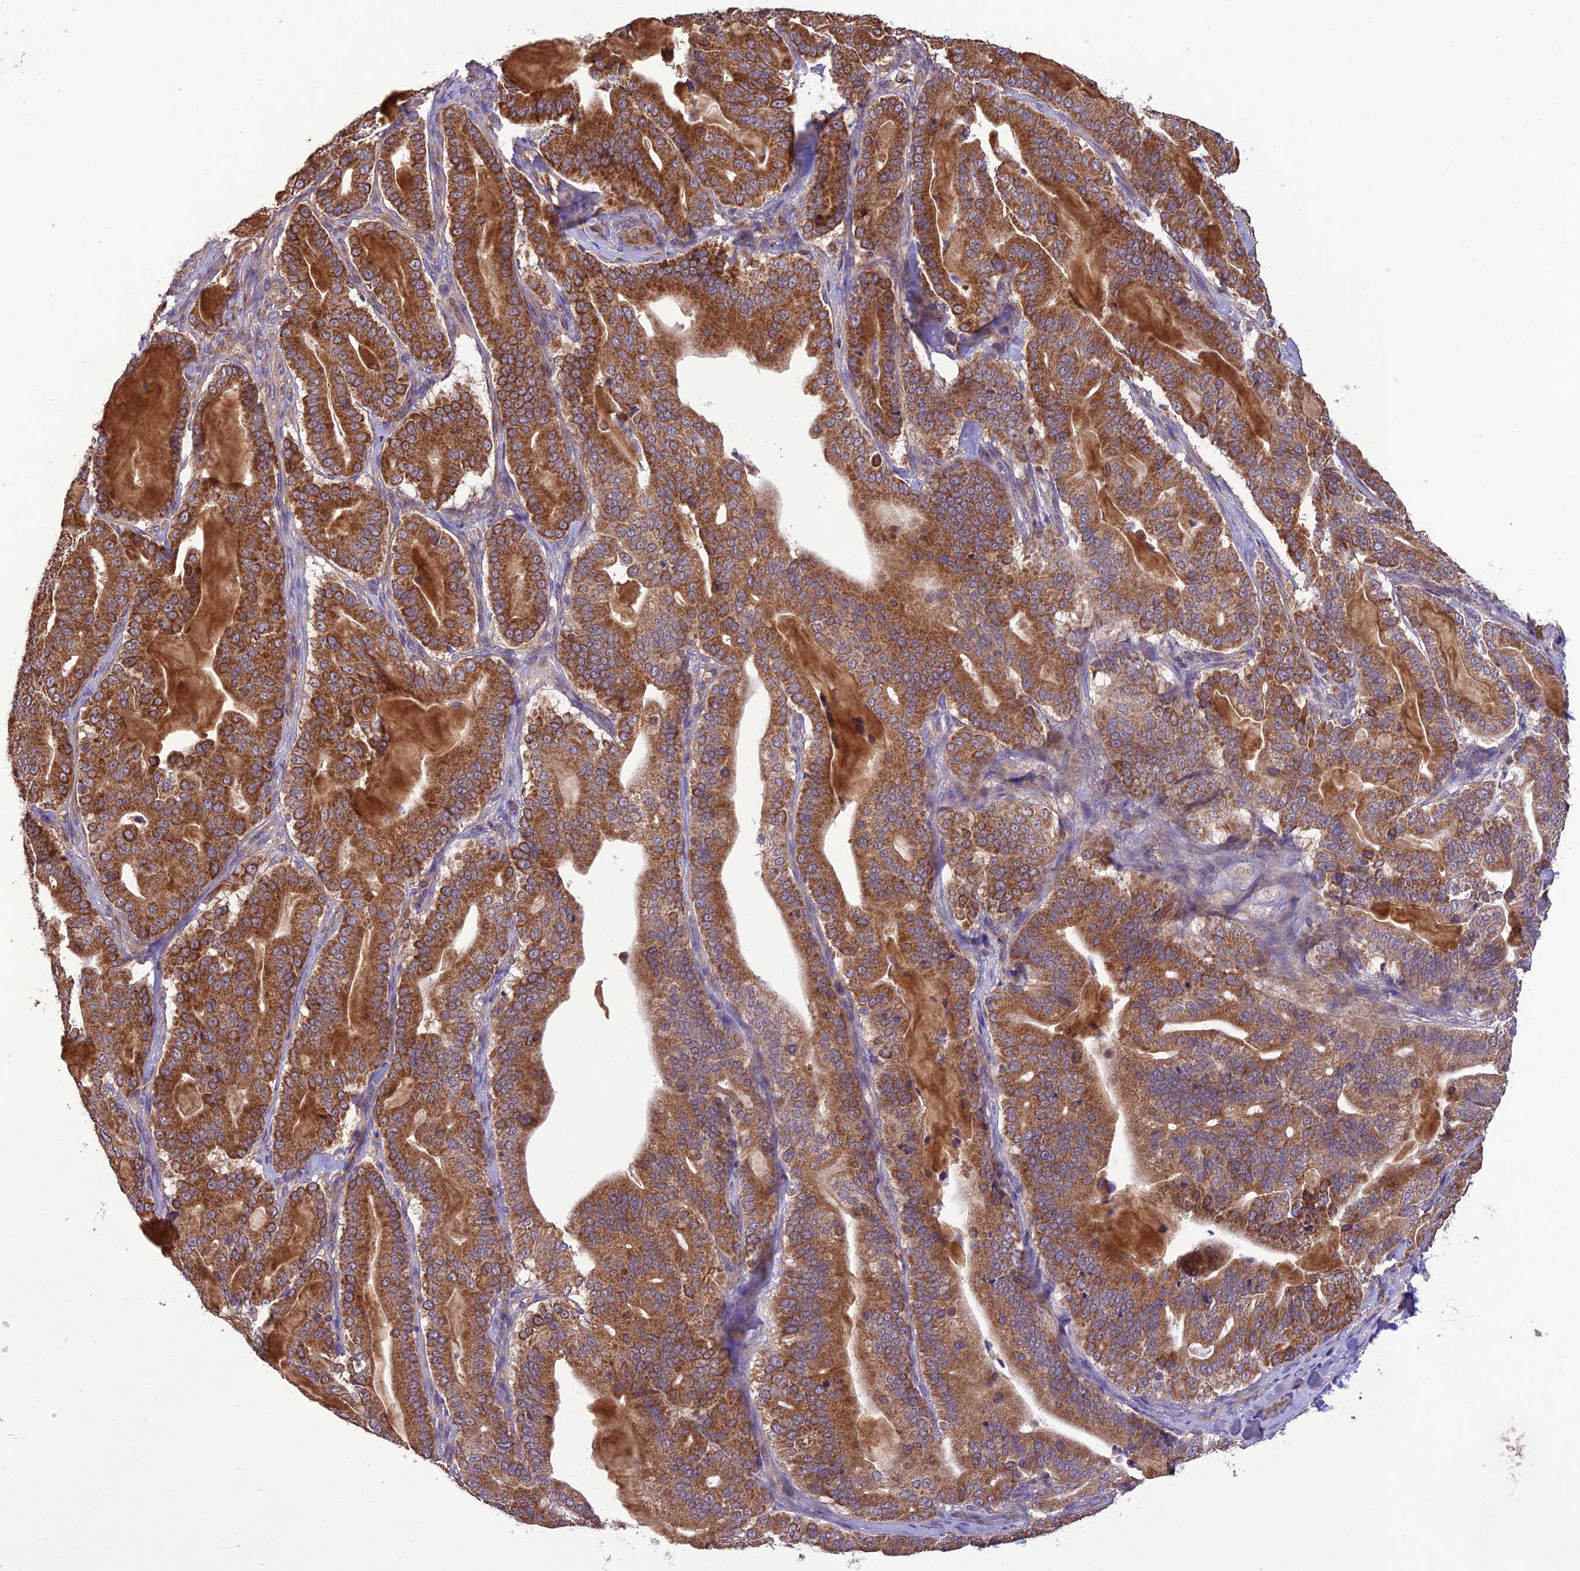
{"staining": {"intensity": "strong", "quantity": ">75%", "location": "cytoplasmic/membranous"}, "tissue": "pancreatic cancer", "cell_type": "Tumor cells", "image_type": "cancer", "snomed": [{"axis": "morphology", "description": "Adenocarcinoma, NOS"}, {"axis": "topography", "description": "Pancreas"}], "caption": "The histopathology image displays a brown stain indicating the presence of a protein in the cytoplasmic/membranous of tumor cells in pancreatic adenocarcinoma.", "gene": "NDUFAF1", "patient": {"sex": "male", "age": 63}}